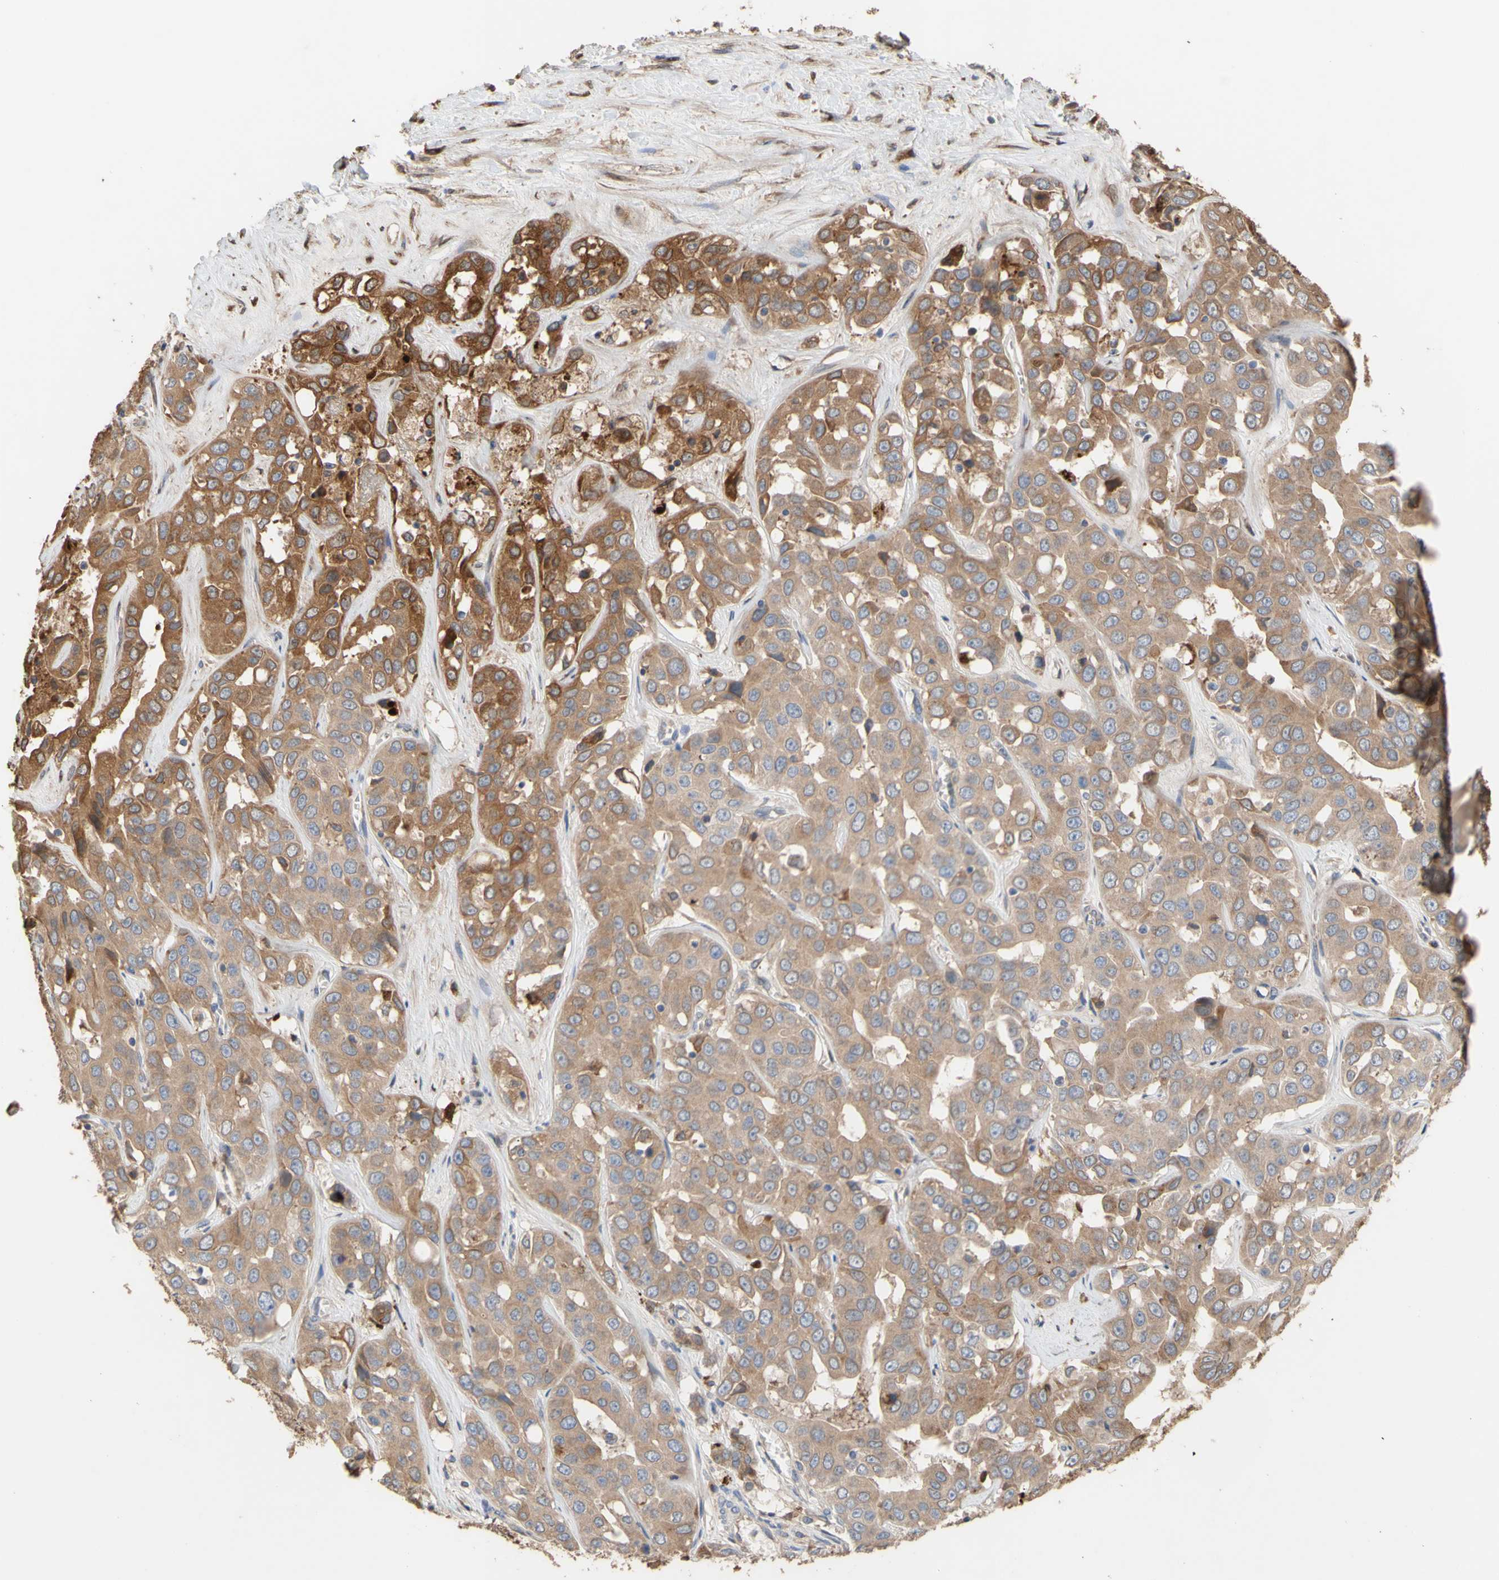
{"staining": {"intensity": "weak", "quantity": ">75%", "location": "cytoplasmic/membranous"}, "tissue": "liver cancer", "cell_type": "Tumor cells", "image_type": "cancer", "snomed": [{"axis": "morphology", "description": "Cholangiocarcinoma"}, {"axis": "topography", "description": "Liver"}], "caption": "Human liver cancer (cholangiocarcinoma) stained for a protein (brown) displays weak cytoplasmic/membranous positive expression in about >75% of tumor cells.", "gene": "NECTIN3", "patient": {"sex": "female", "age": 52}}